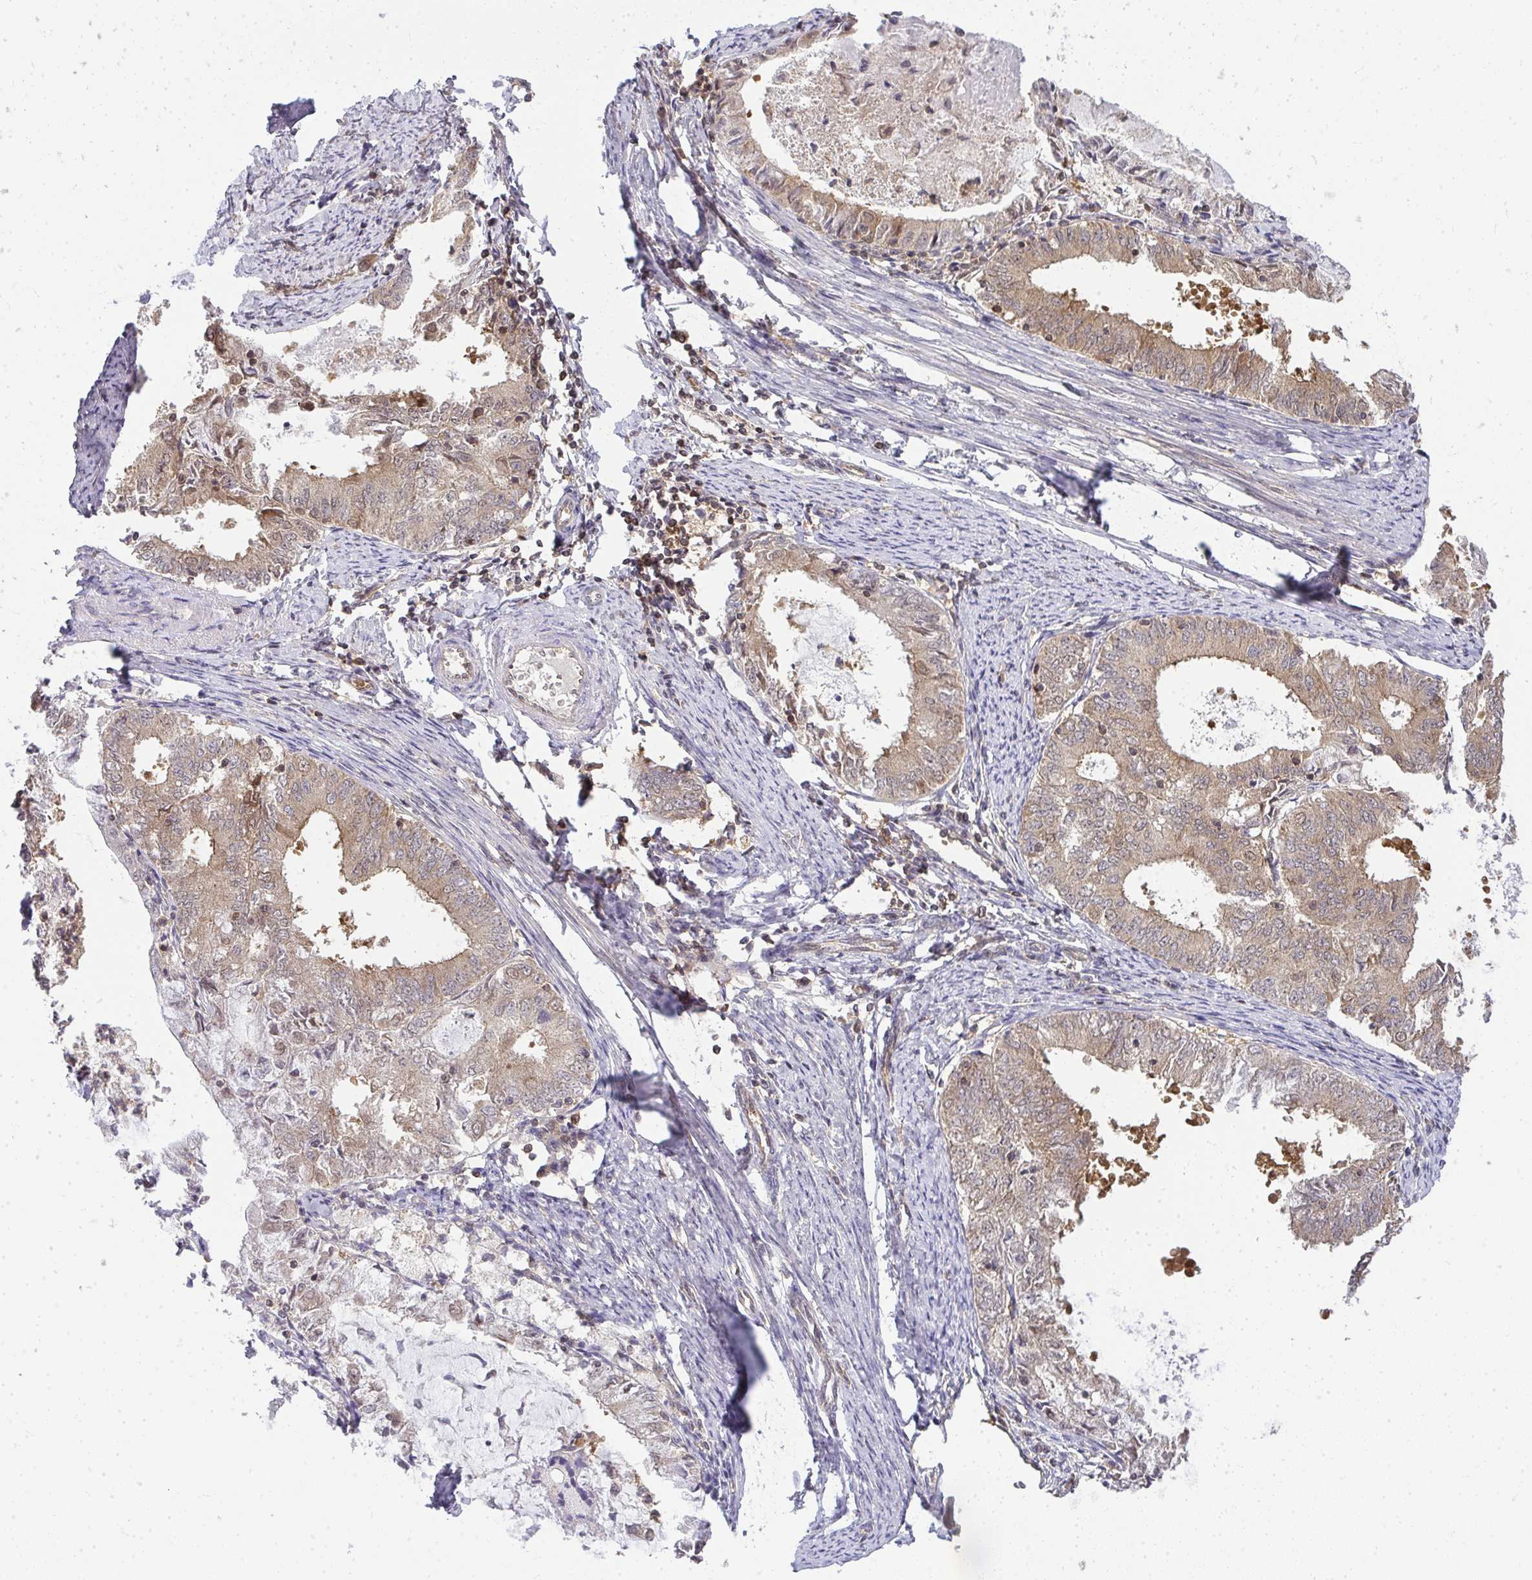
{"staining": {"intensity": "weak", "quantity": ">75%", "location": "cytoplasmic/membranous"}, "tissue": "endometrial cancer", "cell_type": "Tumor cells", "image_type": "cancer", "snomed": [{"axis": "morphology", "description": "Adenocarcinoma, NOS"}, {"axis": "topography", "description": "Endometrium"}], "caption": "Endometrial cancer (adenocarcinoma) stained with a brown dye displays weak cytoplasmic/membranous positive positivity in about >75% of tumor cells.", "gene": "HDHD2", "patient": {"sex": "female", "age": 57}}